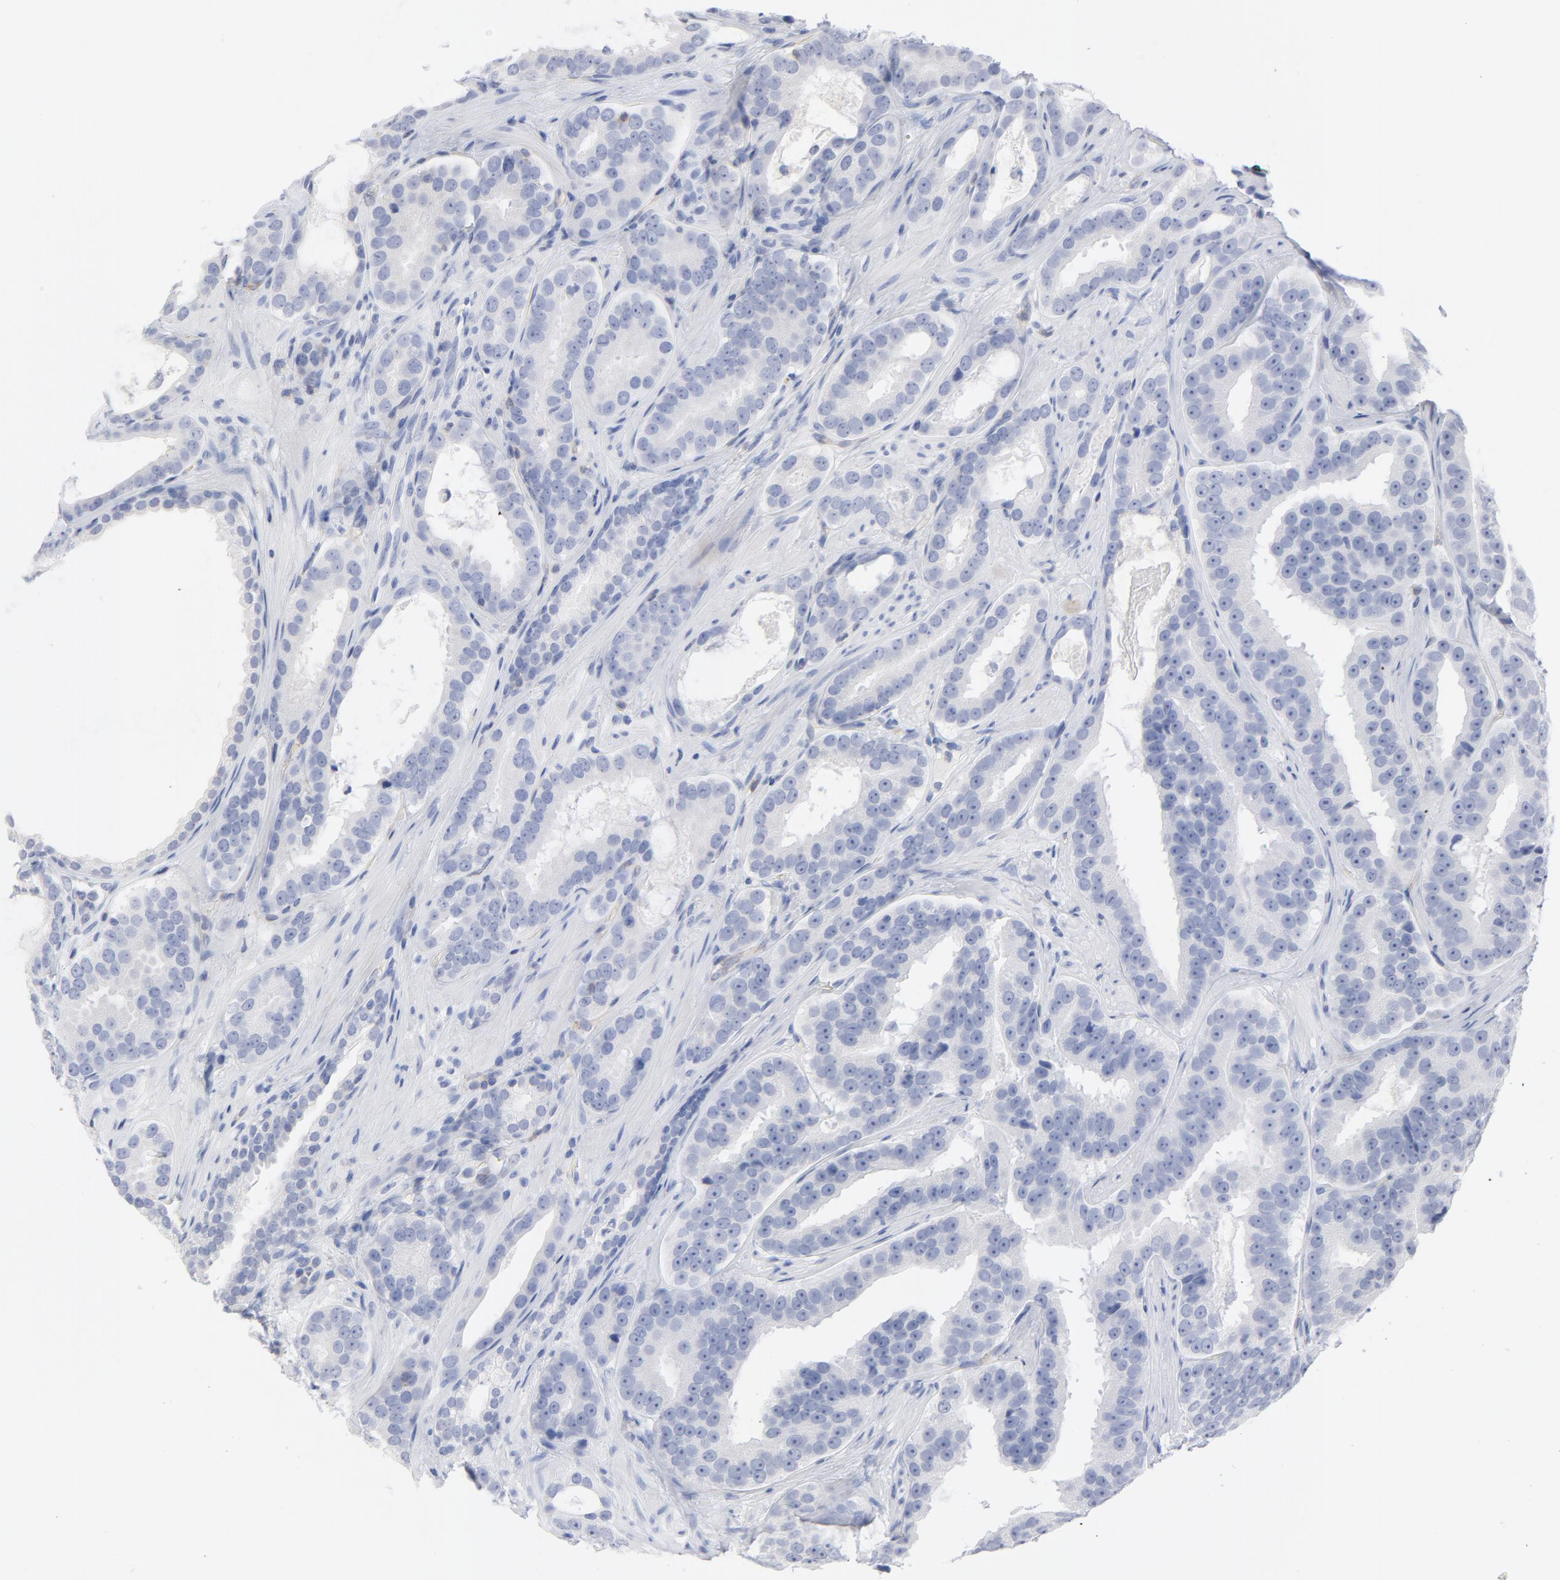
{"staining": {"intensity": "negative", "quantity": "none", "location": "none"}, "tissue": "prostate cancer", "cell_type": "Tumor cells", "image_type": "cancer", "snomed": [{"axis": "morphology", "description": "Adenocarcinoma, Low grade"}, {"axis": "topography", "description": "Prostate"}], "caption": "Immunohistochemistry (IHC) photomicrograph of human prostate low-grade adenocarcinoma stained for a protein (brown), which displays no staining in tumor cells.", "gene": "P2RY8", "patient": {"sex": "male", "age": 59}}